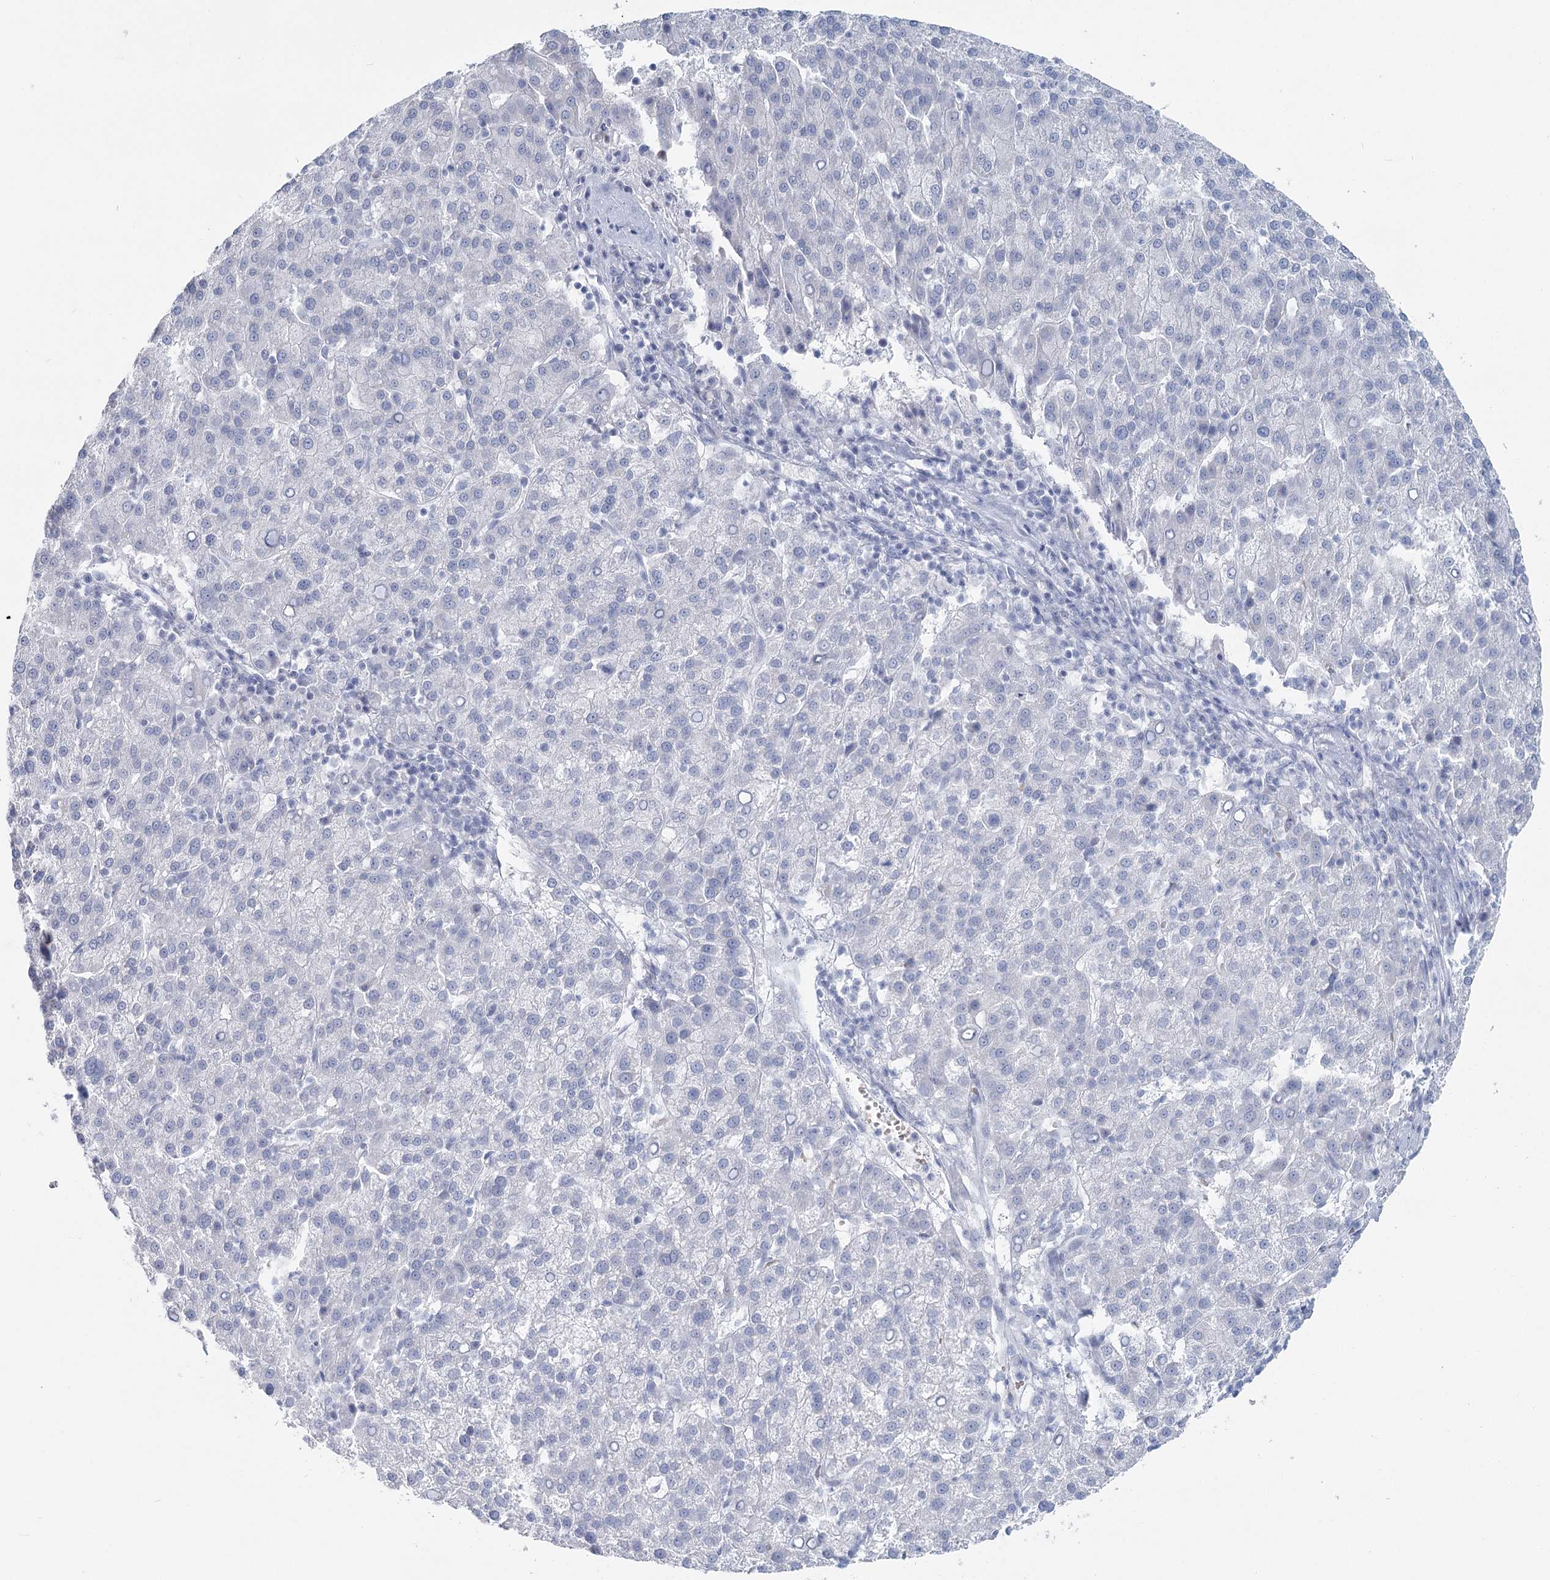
{"staining": {"intensity": "negative", "quantity": "none", "location": "none"}, "tissue": "liver cancer", "cell_type": "Tumor cells", "image_type": "cancer", "snomed": [{"axis": "morphology", "description": "Carcinoma, Hepatocellular, NOS"}, {"axis": "topography", "description": "Liver"}], "caption": "Immunohistochemistry (IHC) micrograph of neoplastic tissue: liver cancer stained with DAB reveals no significant protein positivity in tumor cells.", "gene": "IFIT5", "patient": {"sex": "female", "age": 58}}